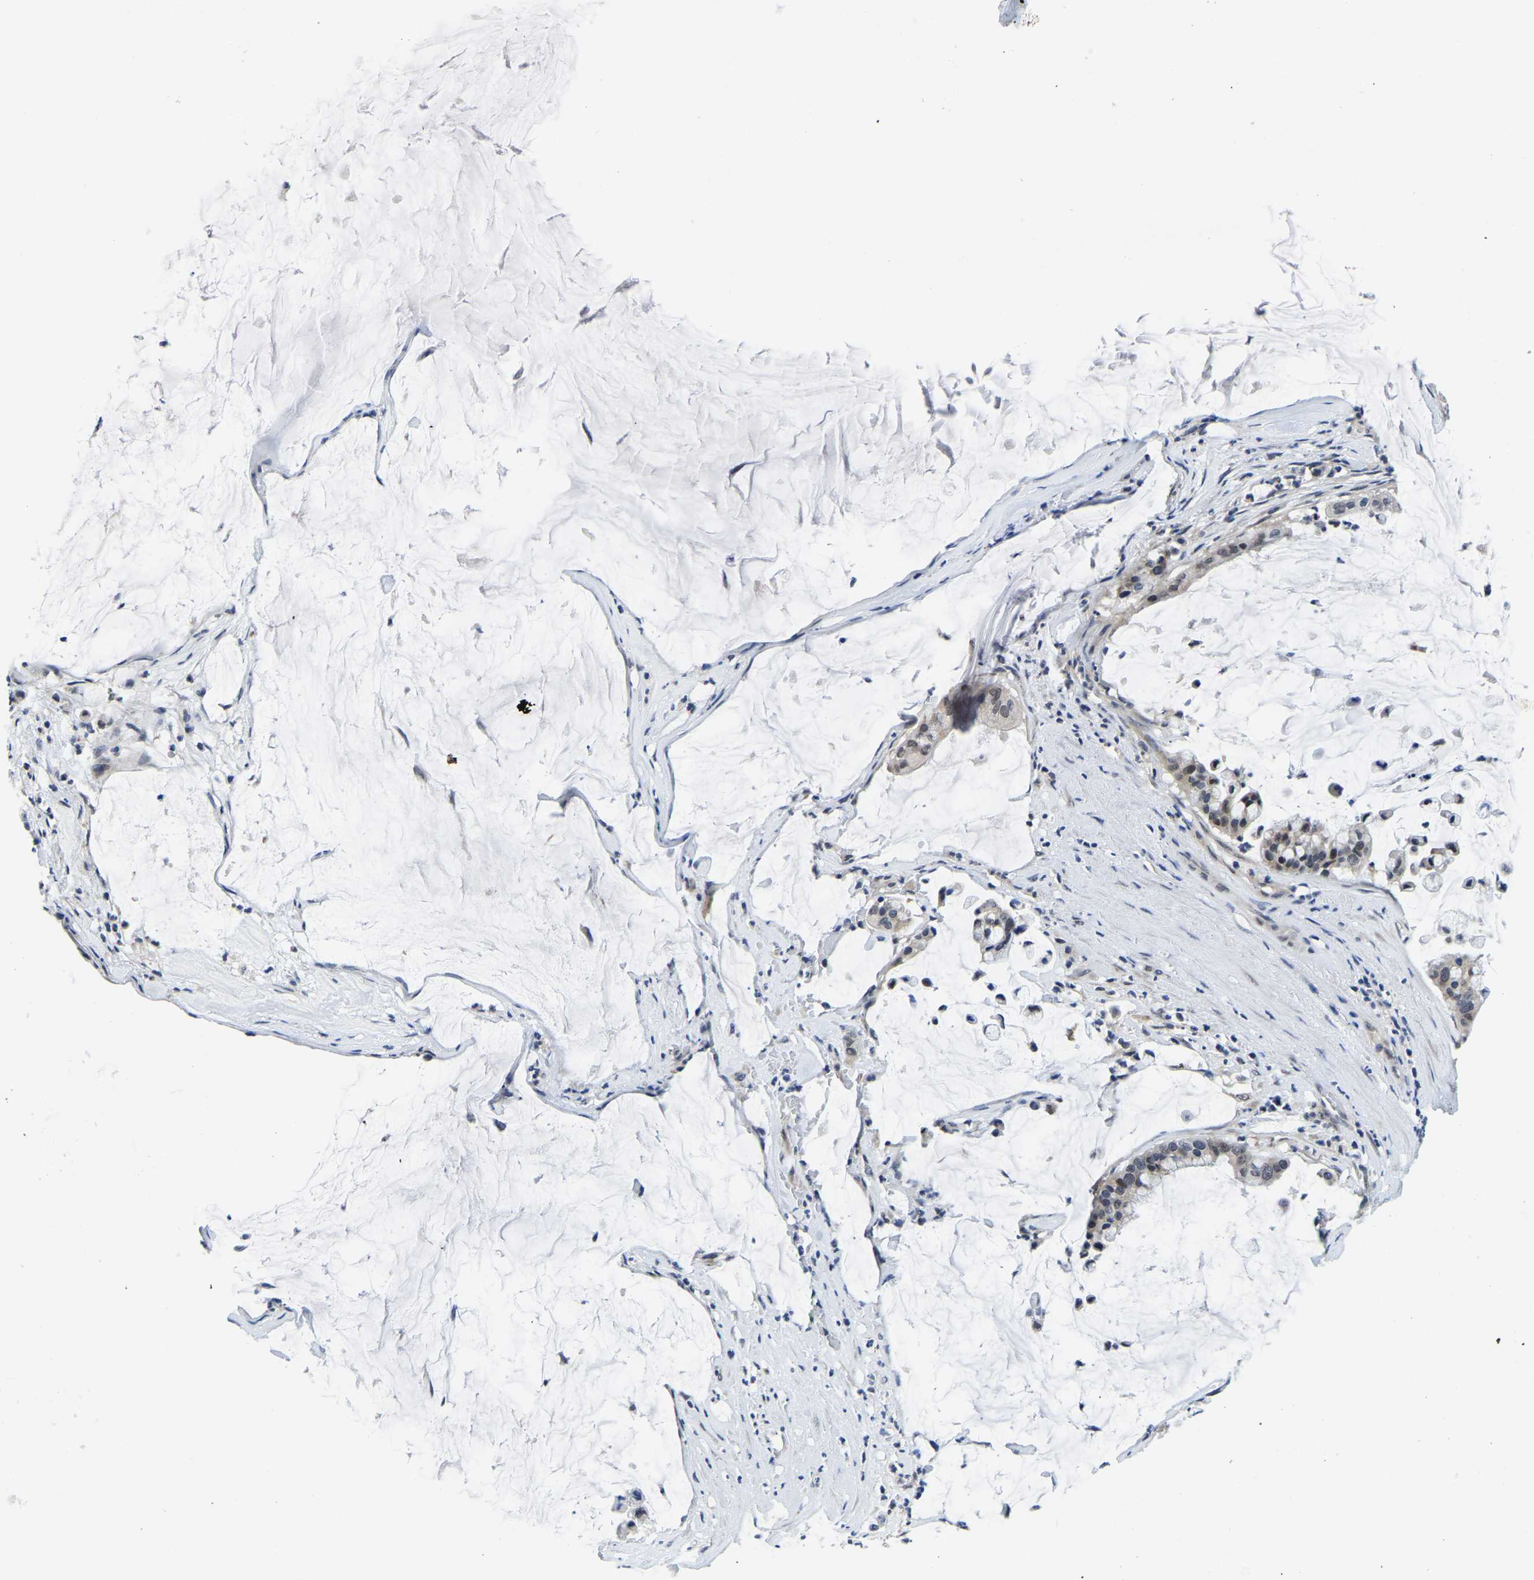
{"staining": {"intensity": "negative", "quantity": "none", "location": "none"}, "tissue": "pancreatic cancer", "cell_type": "Tumor cells", "image_type": "cancer", "snomed": [{"axis": "morphology", "description": "Adenocarcinoma, NOS"}, {"axis": "topography", "description": "Pancreas"}], "caption": "An image of human adenocarcinoma (pancreatic) is negative for staining in tumor cells.", "gene": "POLDIP3", "patient": {"sex": "male", "age": 41}}